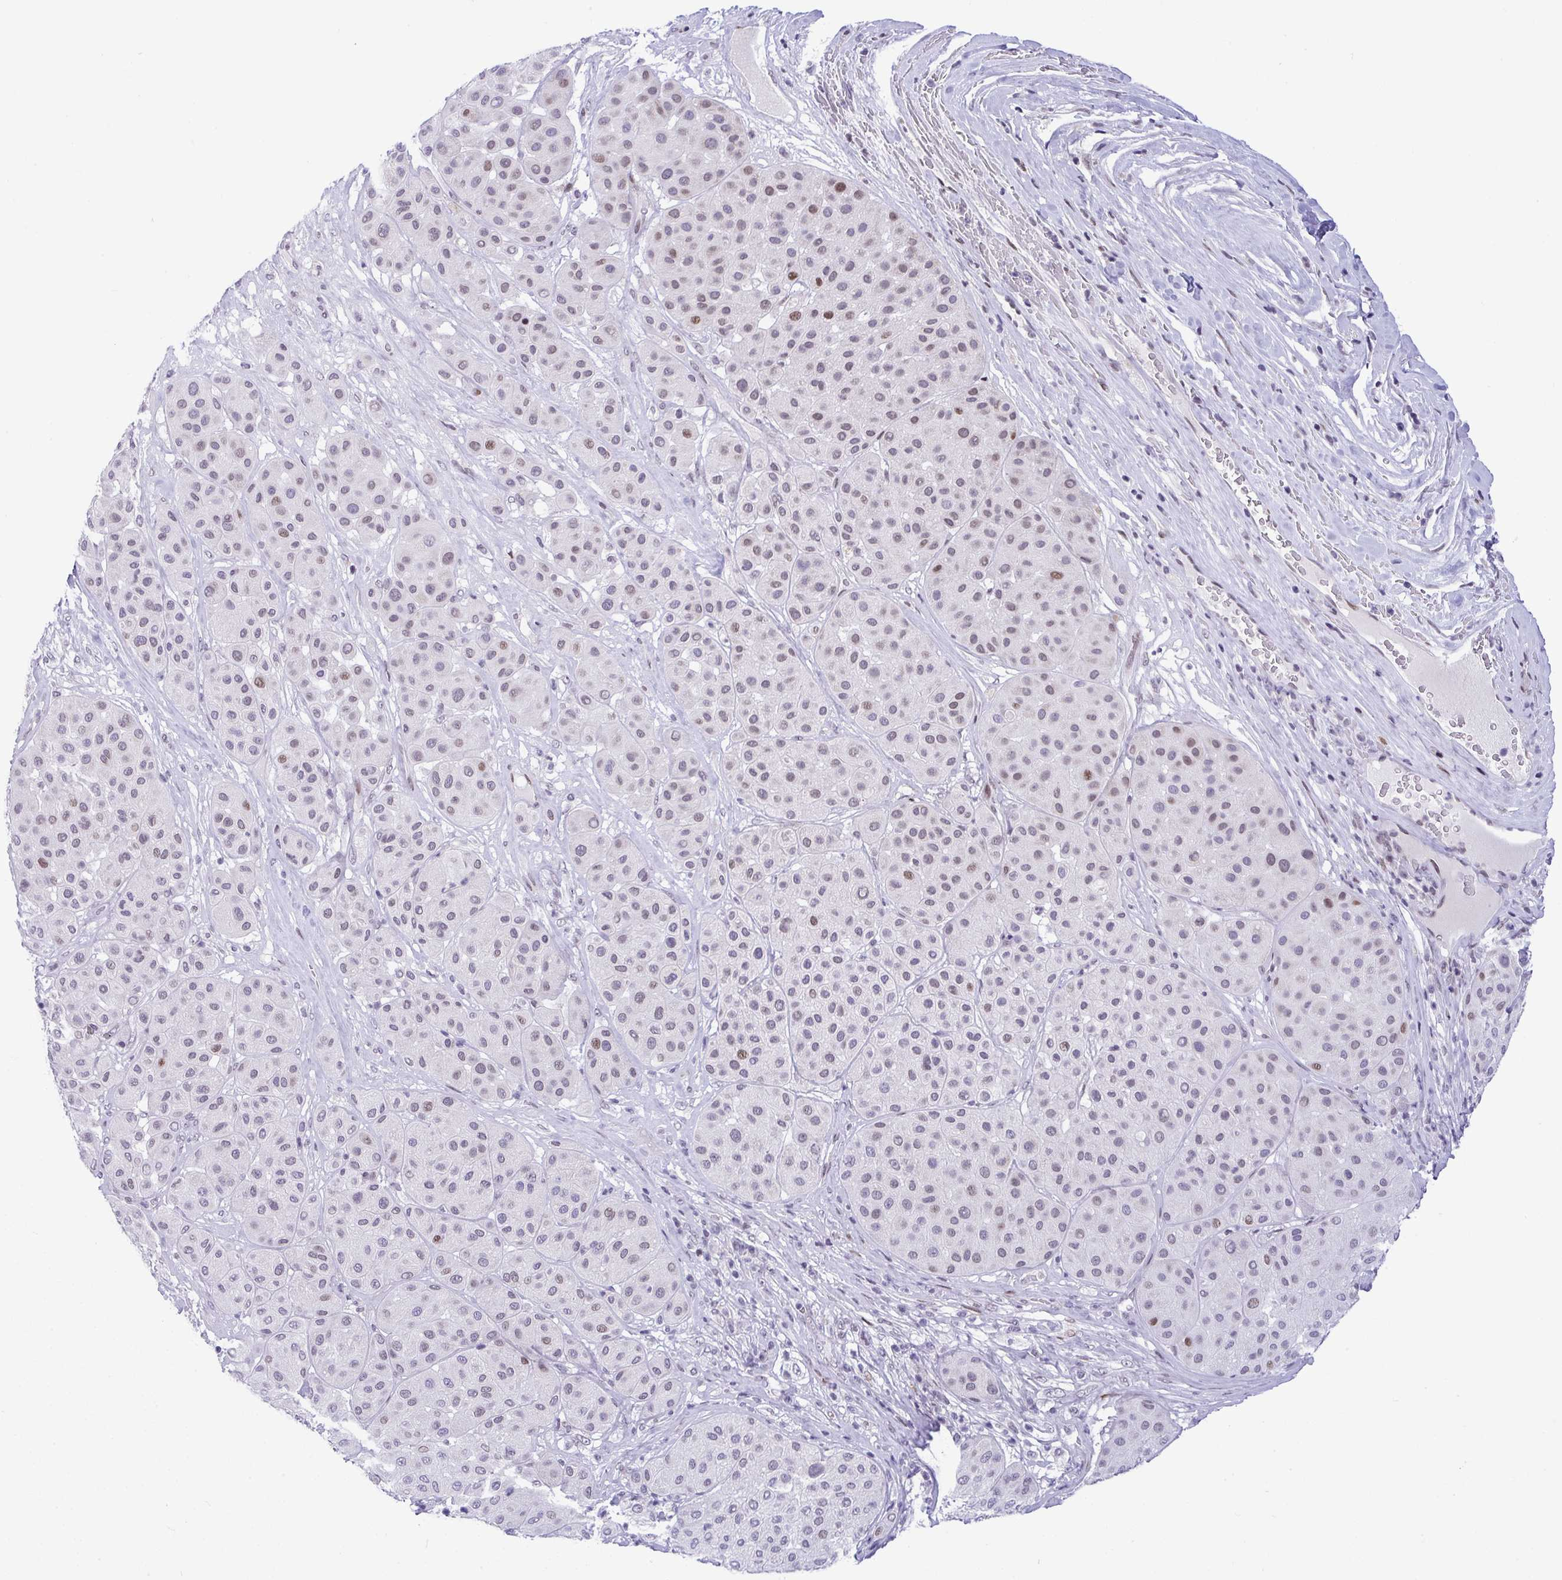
{"staining": {"intensity": "weak", "quantity": "<25%", "location": "nuclear"}, "tissue": "melanoma", "cell_type": "Tumor cells", "image_type": "cancer", "snomed": [{"axis": "morphology", "description": "Malignant melanoma, Metastatic site"}, {"axis": "topography", "description": "Smooth muscle"}], "caption": "DAB immunohistochemical staining of human malignant melanoma (metastatic site) reveals no significant expression in tumor cells.", "gene": "ZFHX3", "patient": {"sex": "male", "age": 41}}